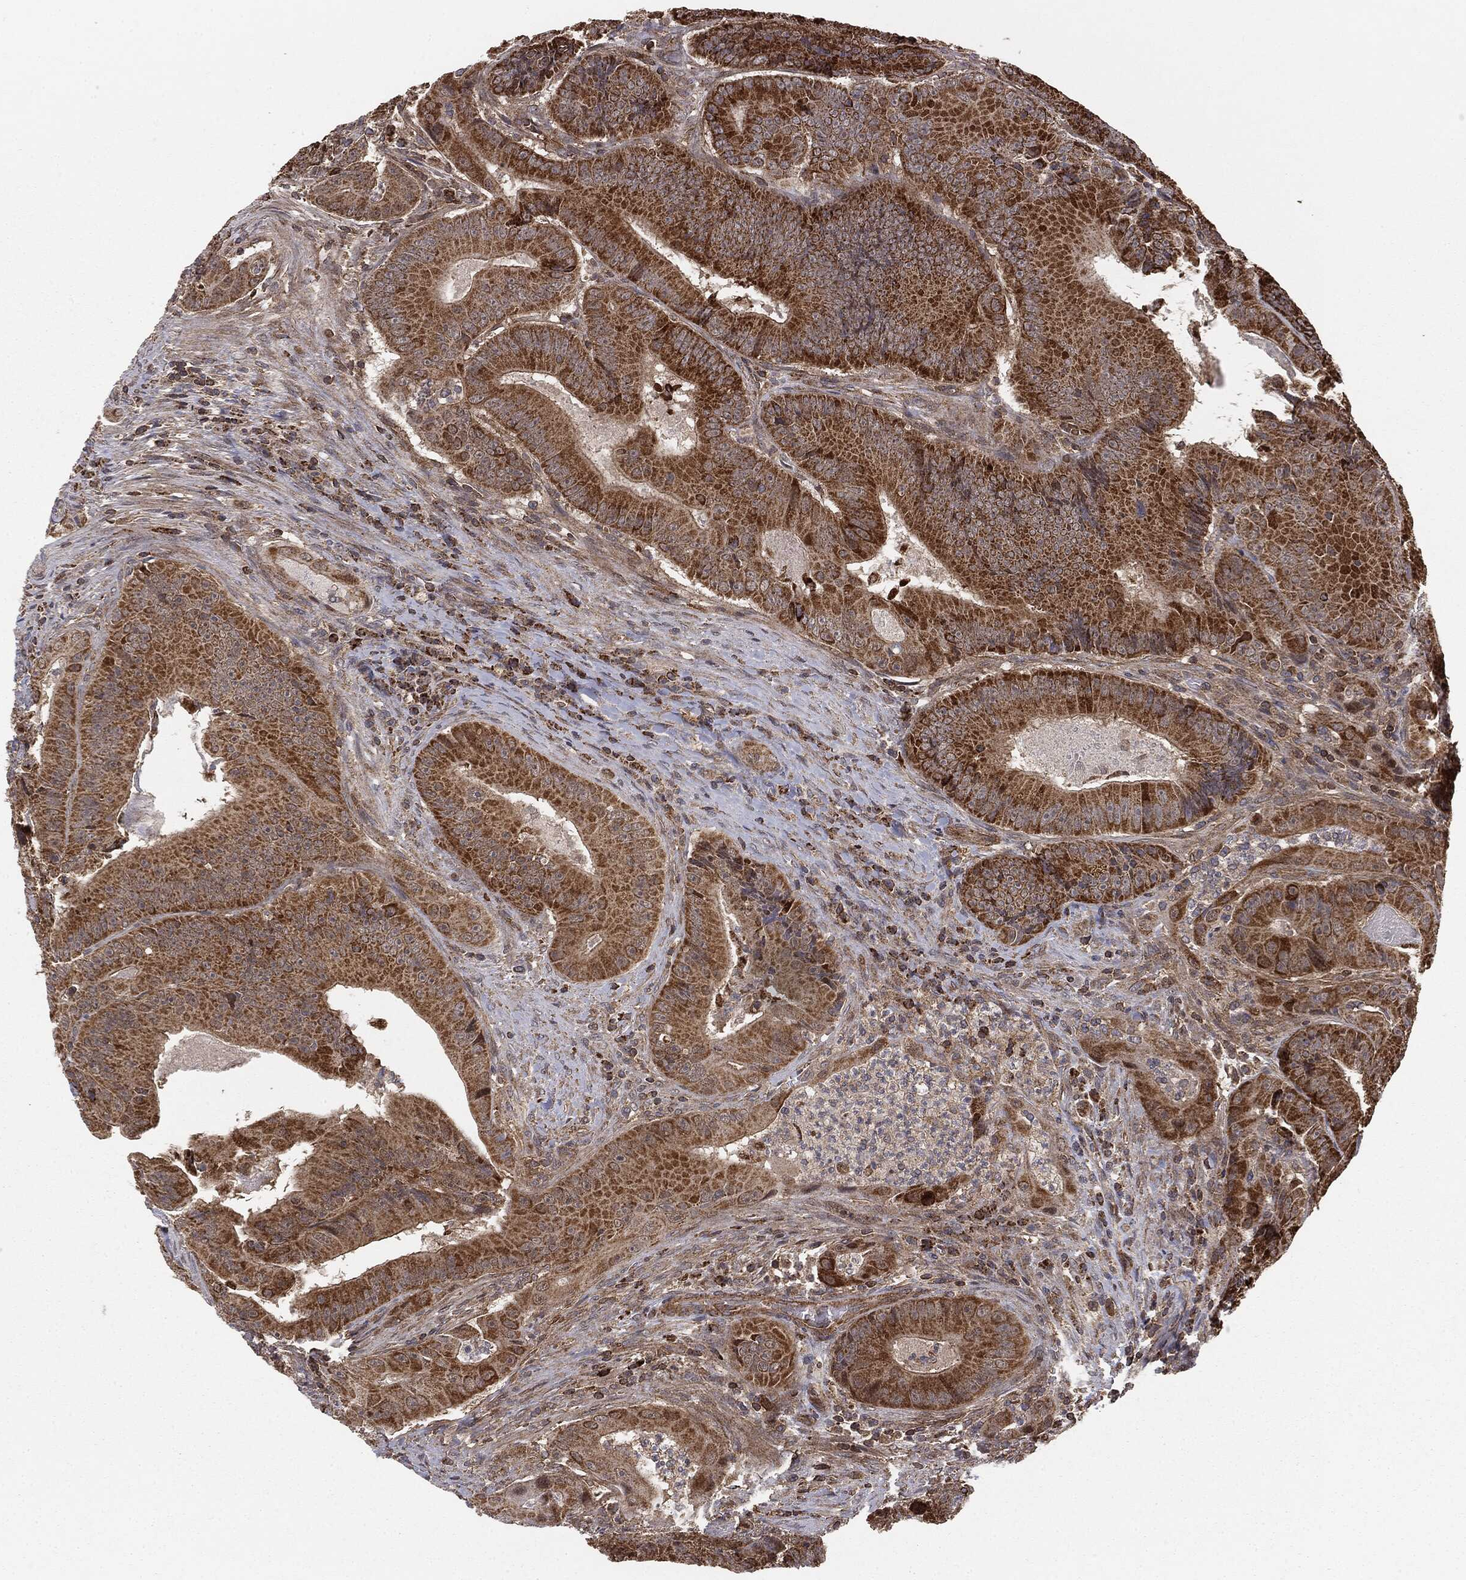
{"staining": {"intensity": "strong", "quantity": ">75%", "location": "cytoplasmic/membranous"}, "tissue": "colorectal cancer", "cell_type": "Tumor cells", "image_type": "cancer", "snomed": [{"axis": "morphology", "description": "Adenocarcinoma, NOS"}, {"axis": "topography", "description": "Colon"}], "caption": "A brown stain labels strong cytoplasmic/membranous positivity of a protein in adenocarcinoma (colorectal) tumor cells.", "gene": "MTOR", "patient": {"sex": "female", "age": 86}}